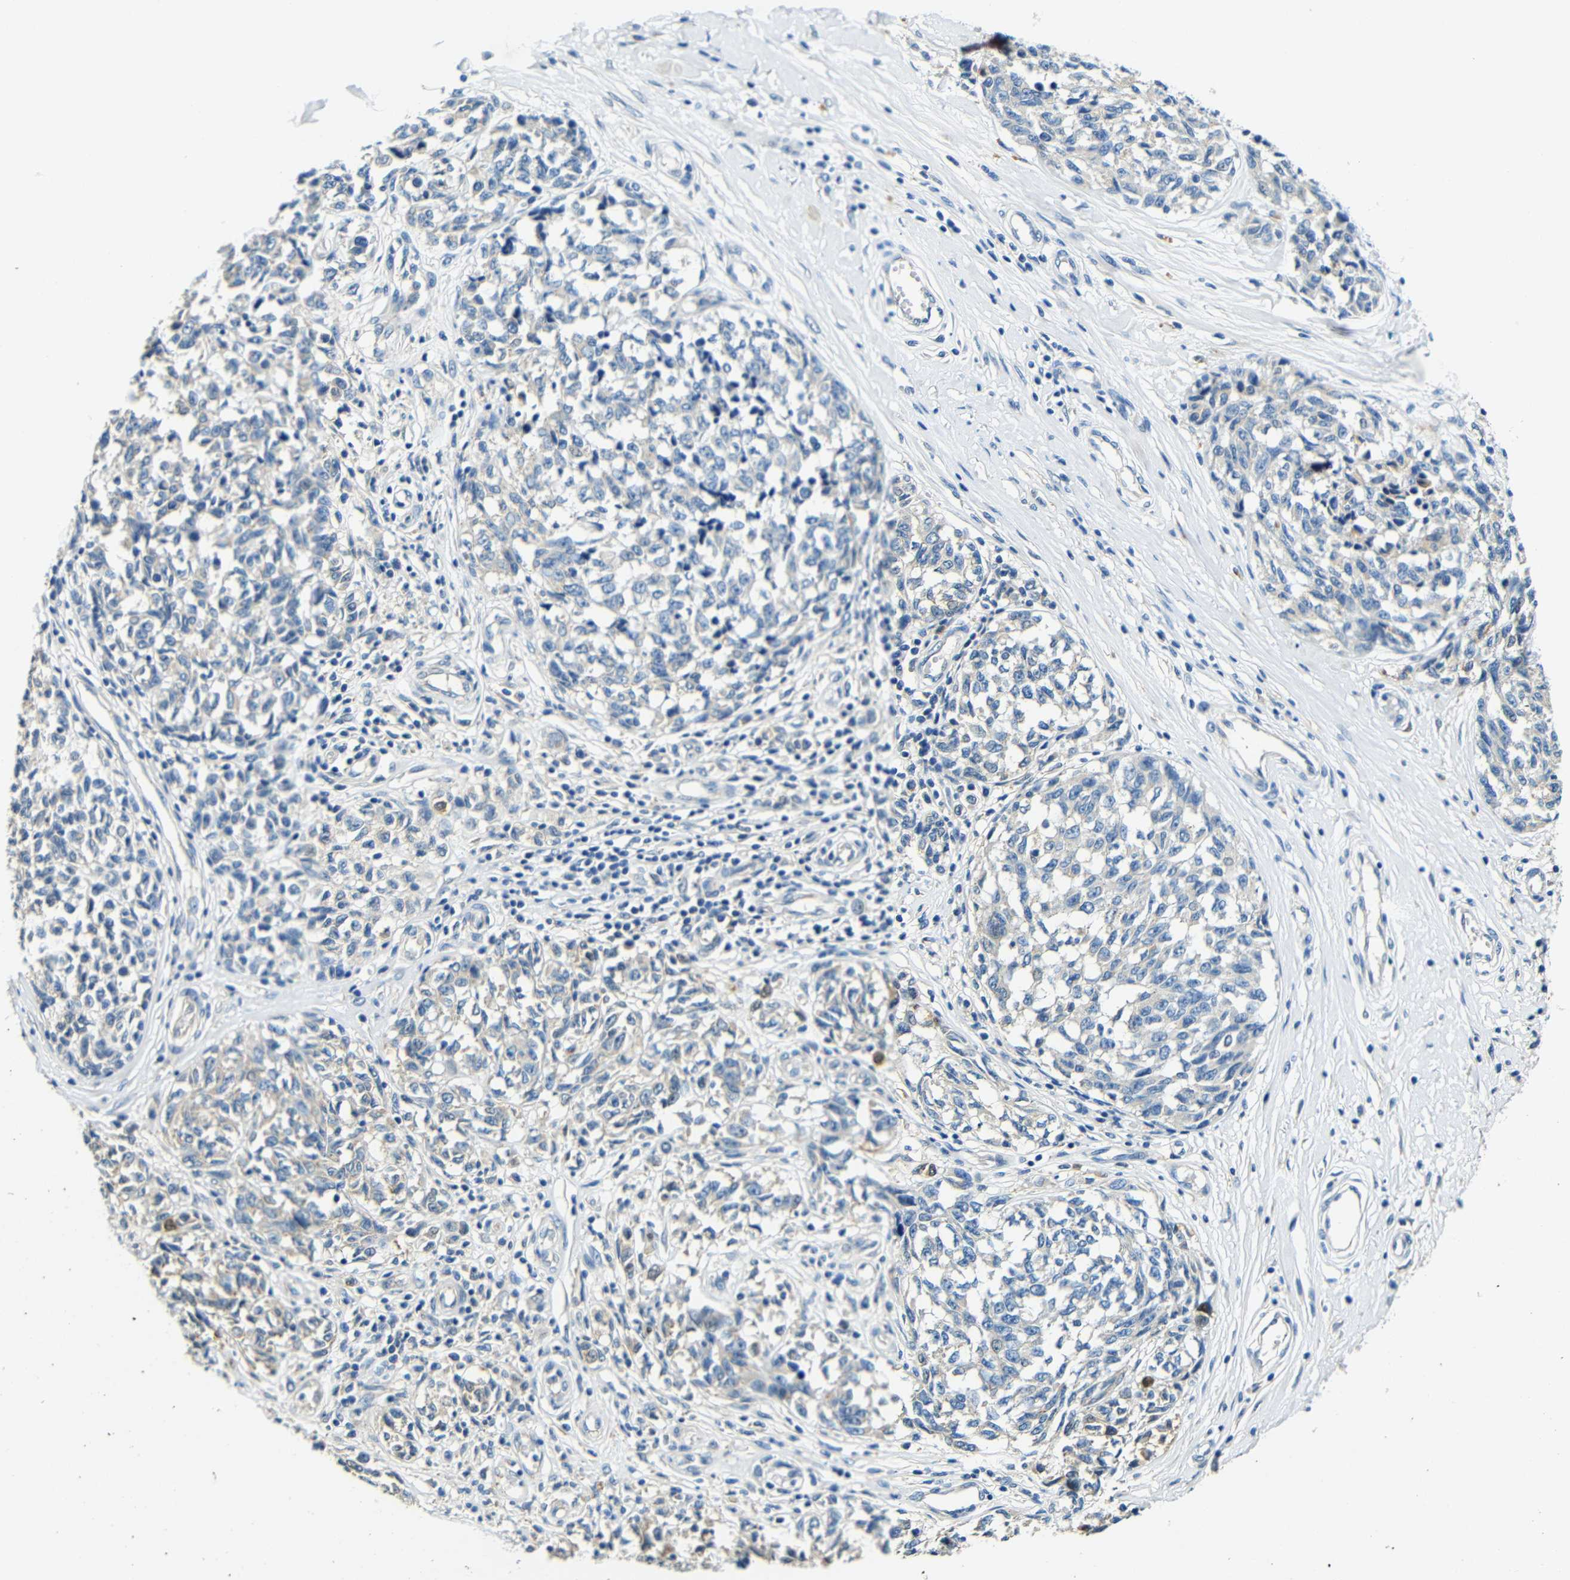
{"staining": {"intensity": "negative", "quantity": "none", "location": "none"}, "tissue": "melanoma", "cell_type": "Tumor cells", "image_type": "cancer", "snomed": [{"axis": "morphology", "description": "Malignant melanoma, NOS"}, {"axis": "topography", "description": "Skin"}], "caption": "Tumor cells are negative for protein expression in human melanoma. (Stains: DAB (3,3'-diaminobenzidine) immunohistochemistry with hematoxylin counter stain, Microscopy: brightfield microscopy at high magnification).", "gene": "FMO5", "patient": {"sex": "female", "age": 64}}